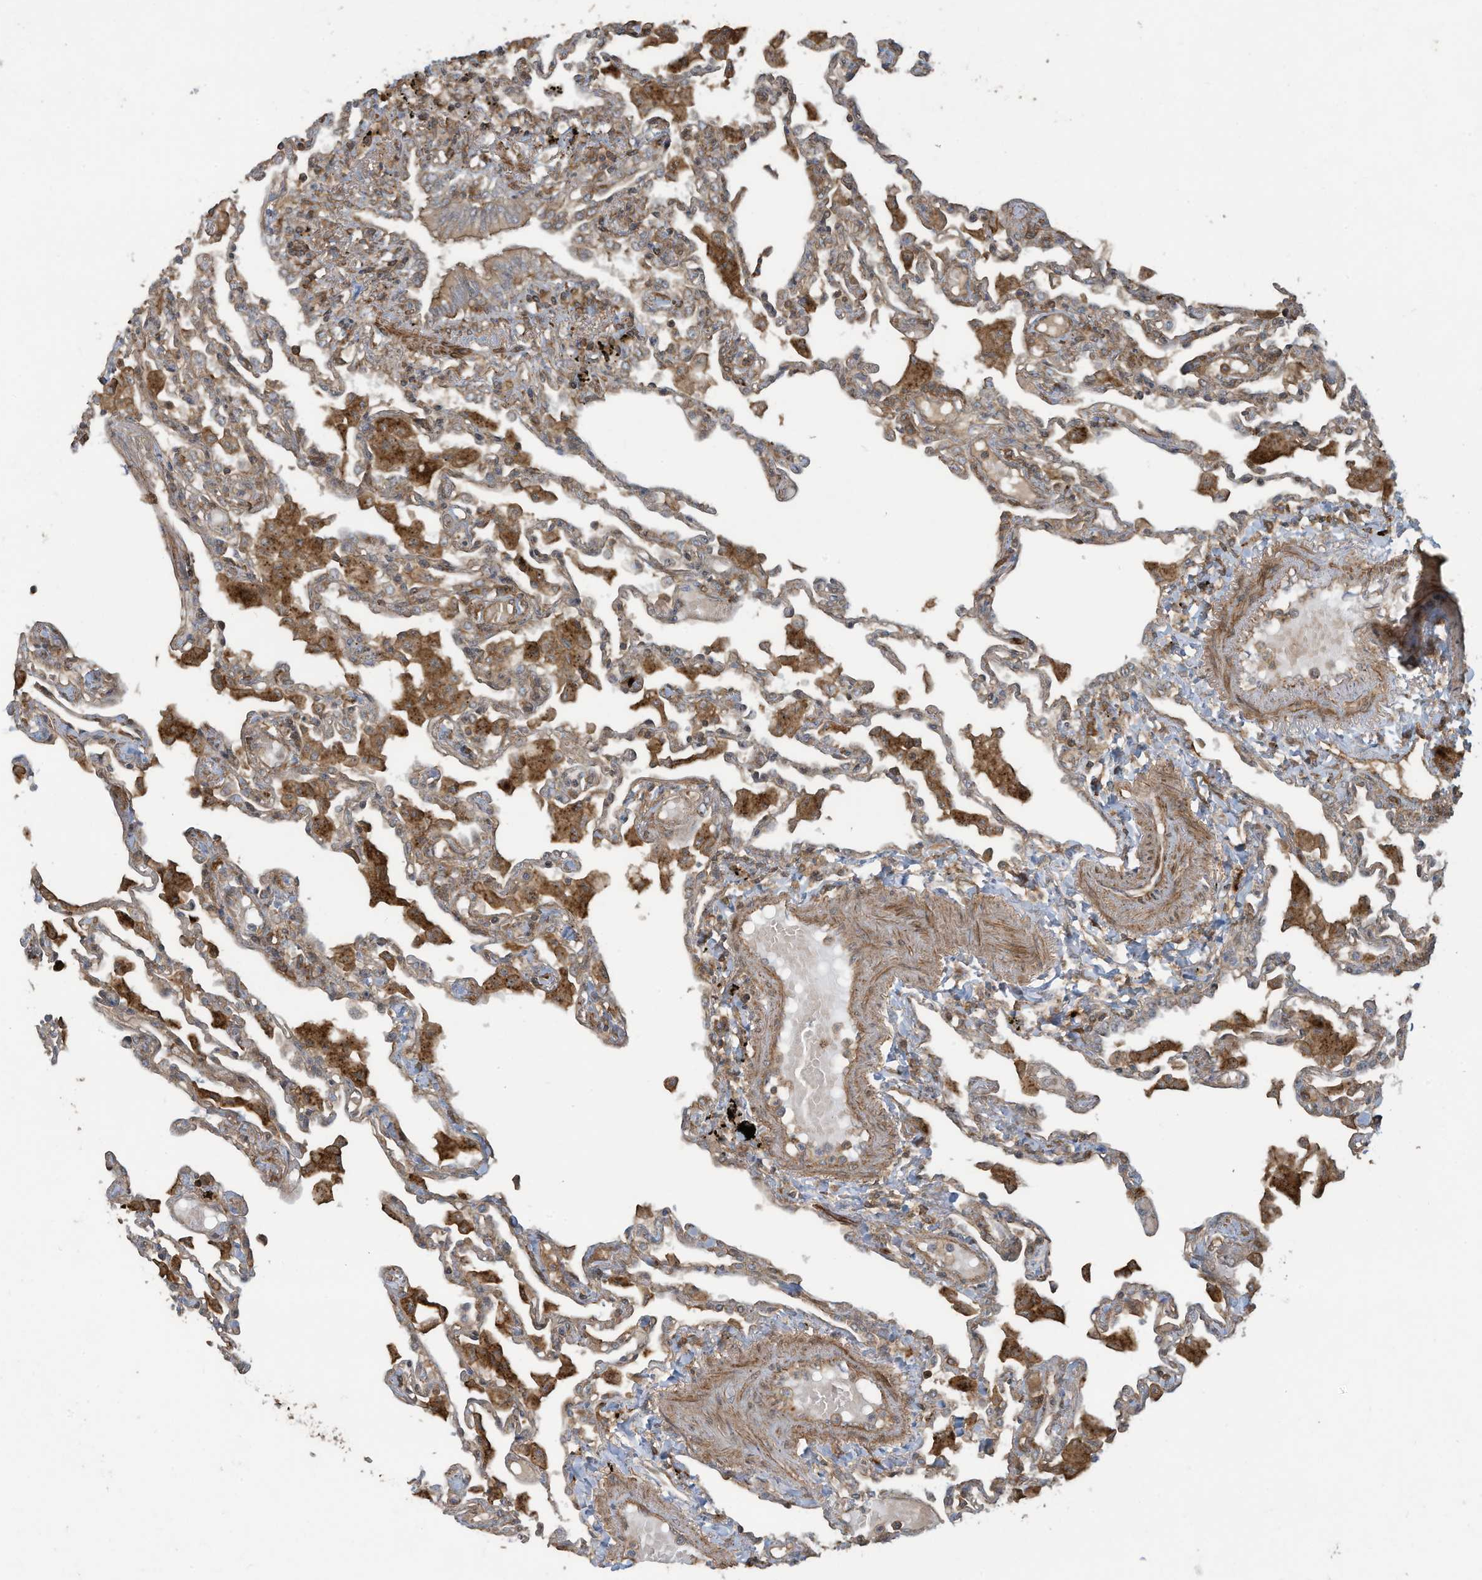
{"staining": {"intensity": "moderate", "quantity": ">75%", "location": "cytoplasmic/membranous"}, "tissue": "lung", "cell_type": "Alveolar cells", "image_type": "normal", "snomed": [{"axis": "morphology", "description": "Normal tissue, NOS"}, {"axis": "topography", "description": "Bronchus"}, {"axis": "topography", "description": "Lung"}], "caption": "This histopathology image reveals IHC staining of unremarkable lung, with medium moderate cytoplasmic/membranous expression in approximately >75% of alveolar cells.", "gene": "DDIT4", "patient": {"sex": "female", "age": 49}}